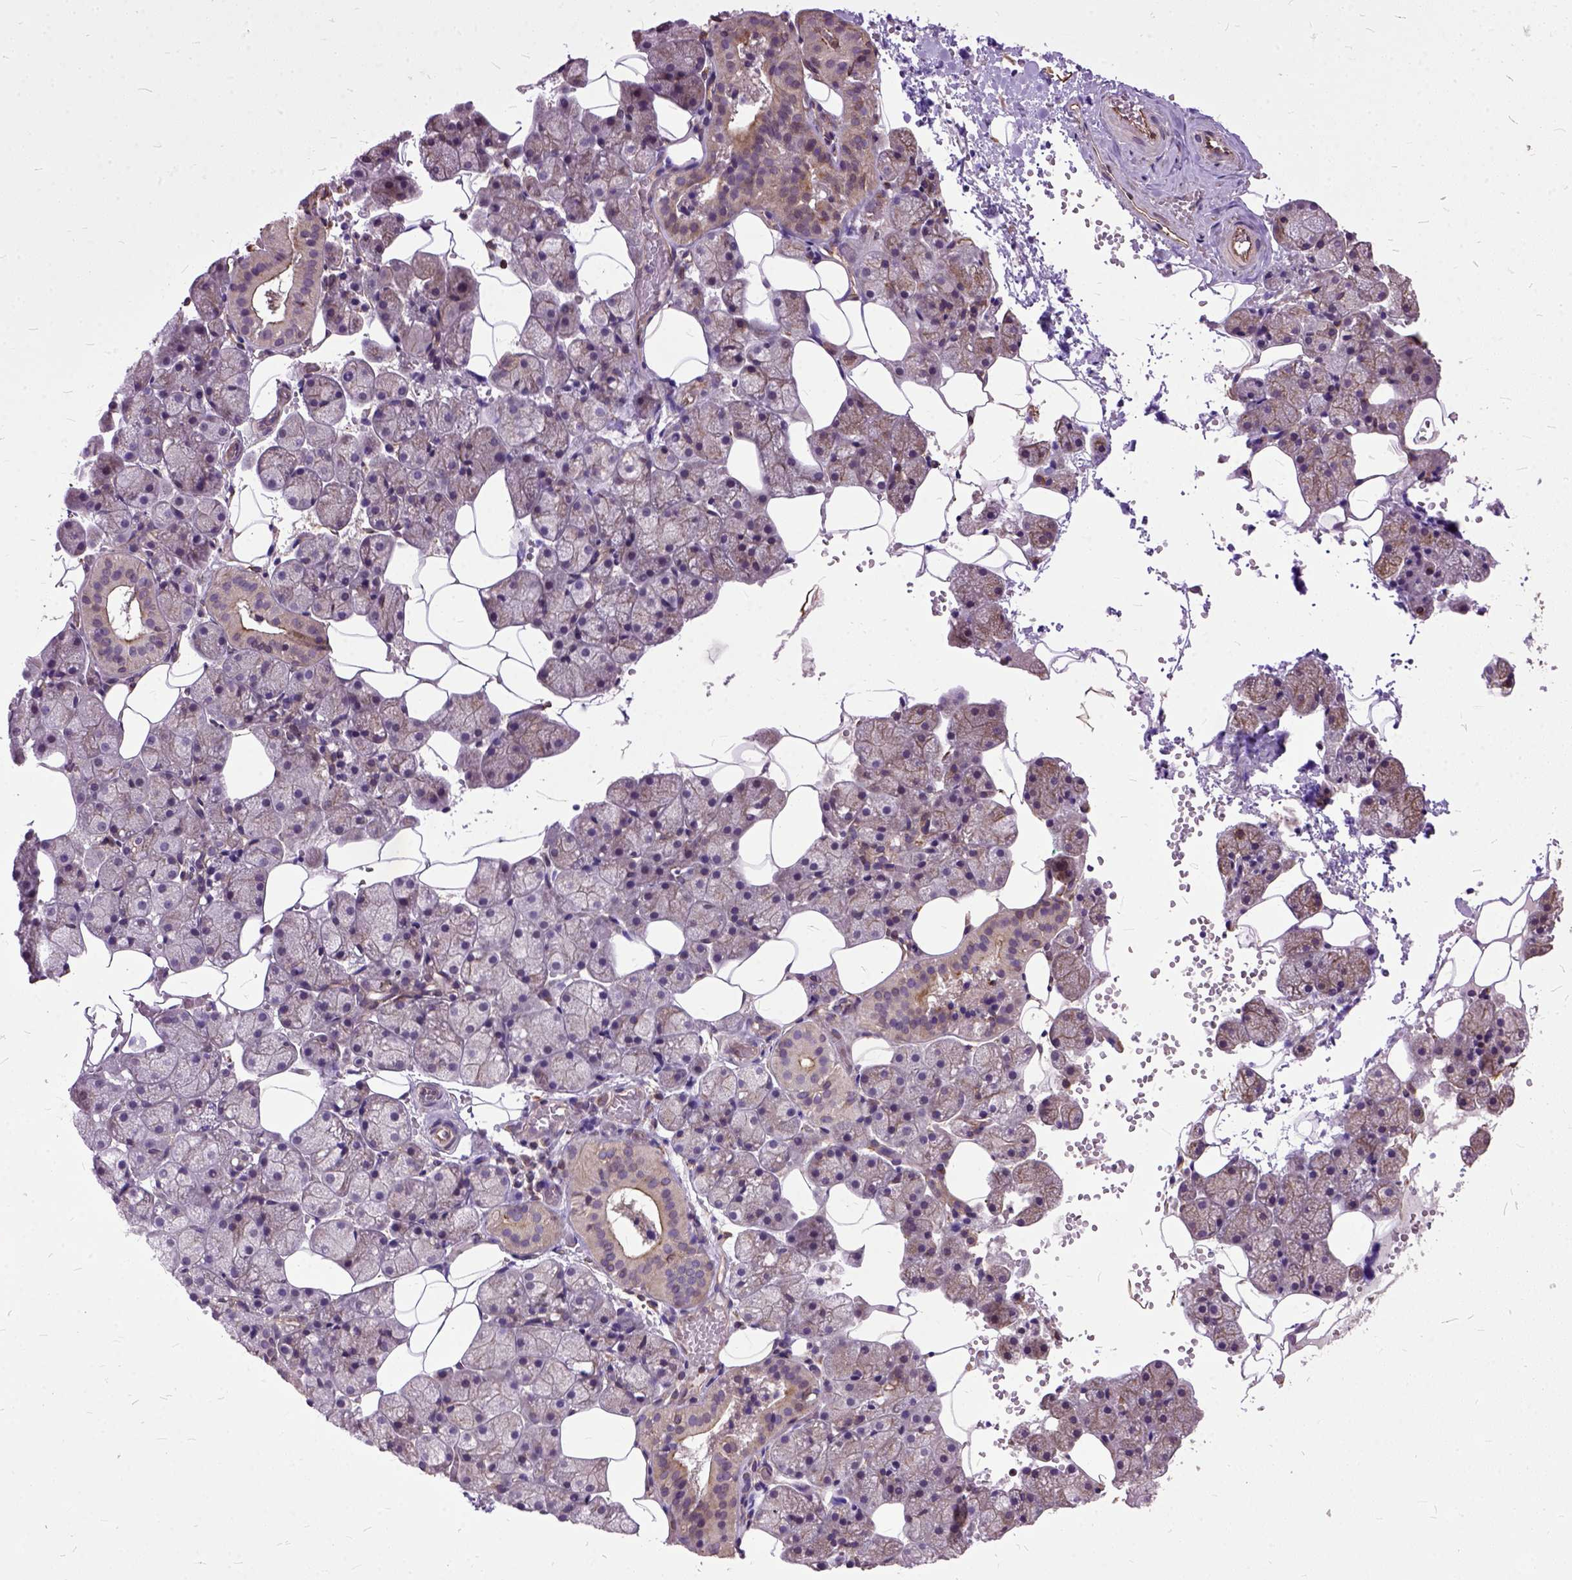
{"staining": {"intensity": "moderate", "quantity": "<25%", "location": "cytoplasmic/membranous"}, "tissue": "salivary gland", "cell_type": "Glandular cells", "image_type": "normal", "snomed": [{"axis": "morphology", "description": "Normal tissue, NOS"}, {"axis": "topography", "description": "Salivary gland"}], "caption": "An image showing moderate cytoplasmic/membranous staining in approximately <25% of glandular cells in normal salivary gland, as visualized by brown immunohistochemical staining.", "gene": "AREG", "patient": {"sex": "male", "age": 38}}